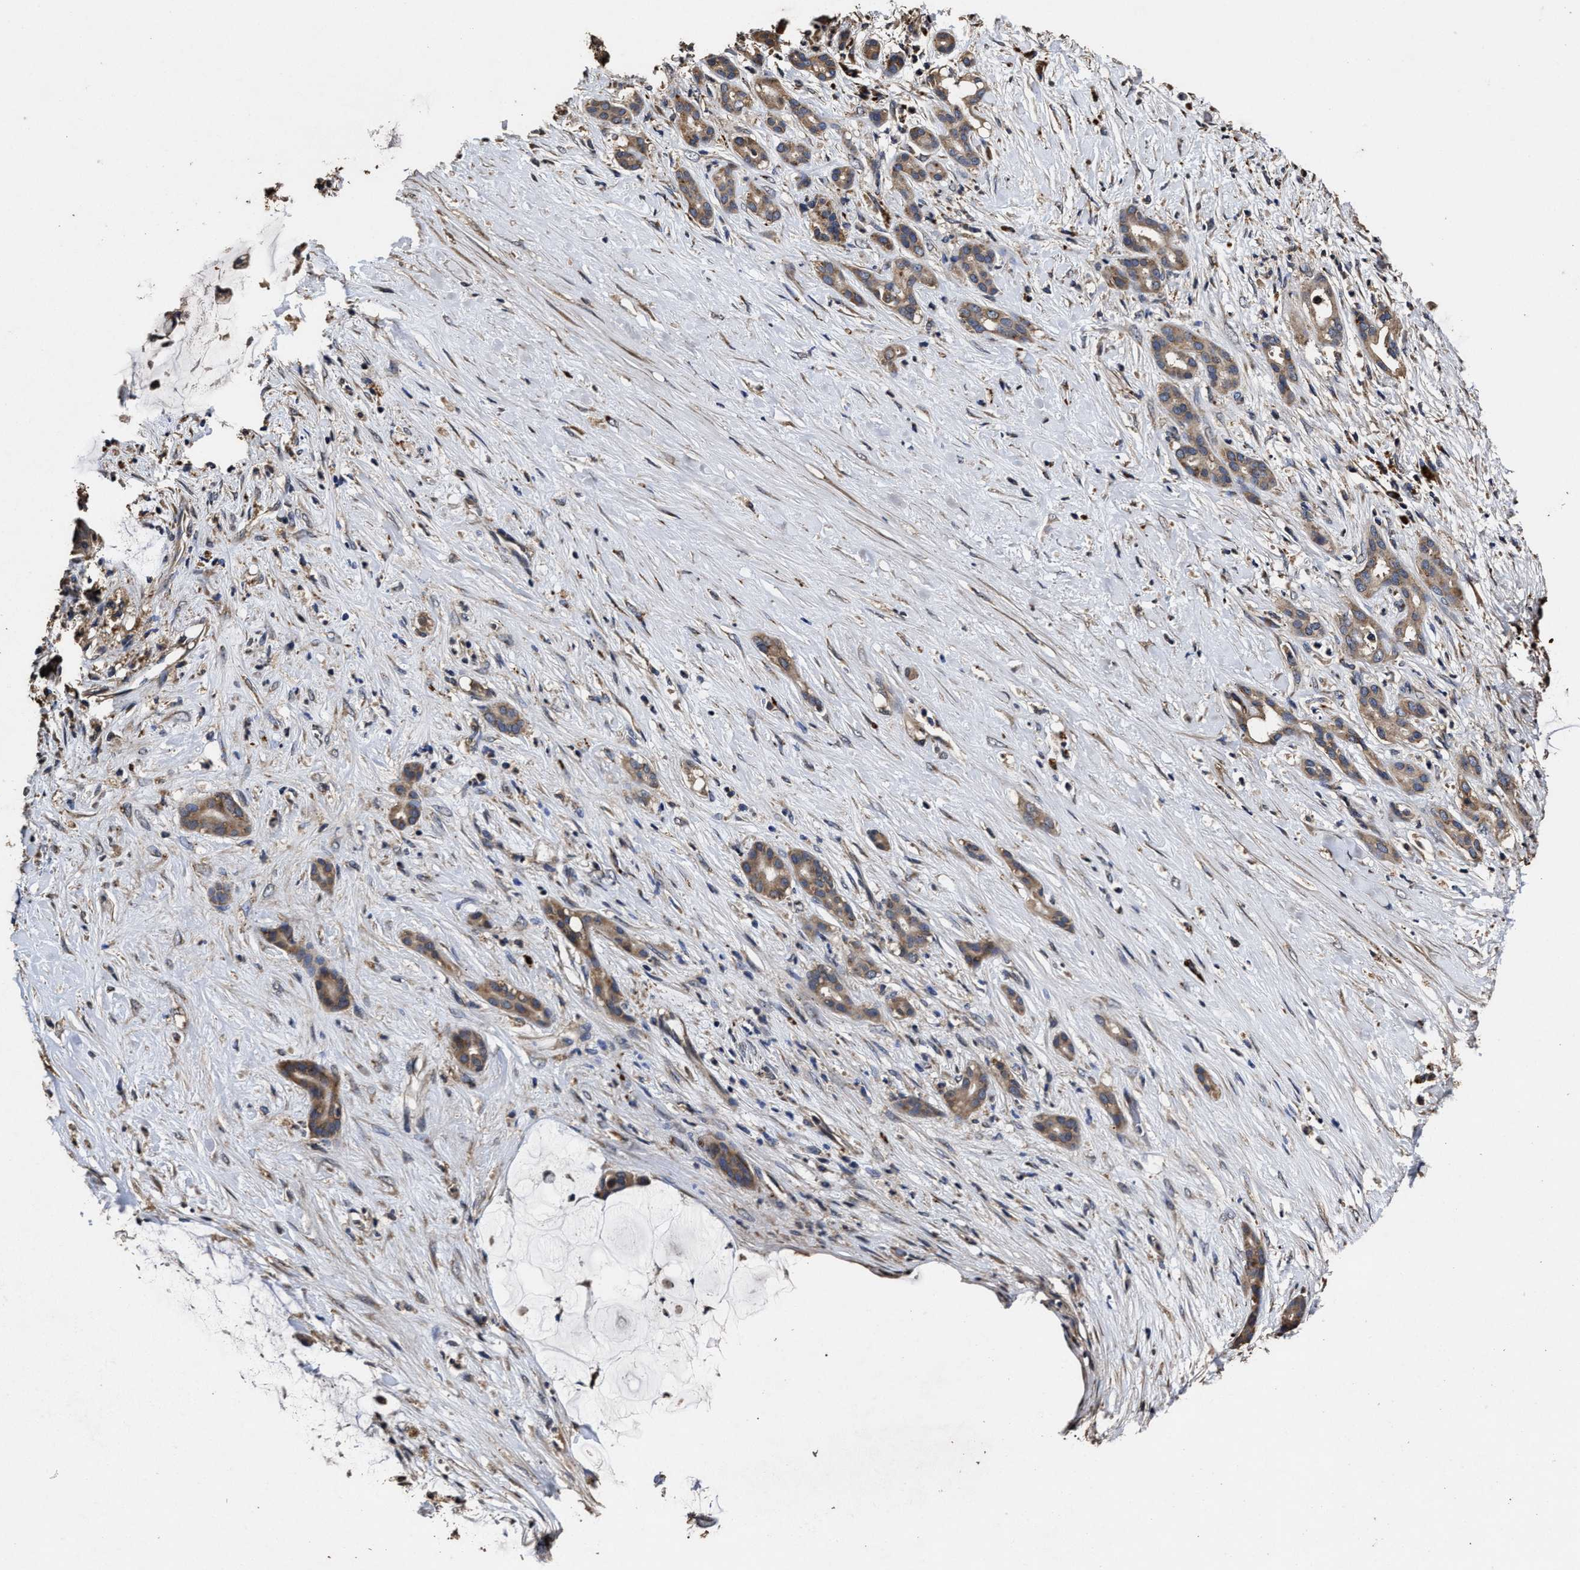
{"staining": {"intensity": "moderate", "quantity": ">75%", "location": "cytoplasmic/membranous"}, "tissue": "pancreatic cancer", "cell_type": "Tumor cells", "image_type": "cancer", "snomed": [{"axis": "morphology", "description": "Adenocarcinoma, NOS"}, {"axis": "topography", "description": "Pancreas"}], "caption": "Human adenocarcinoma (pancreatic) stained with a brown dye shows moderate cytoplasmic/membranous positive positivity in approximately >75% of tumor cells.", "gene": "PPM1K", "patient": {"sex": "male", "age": 41}}